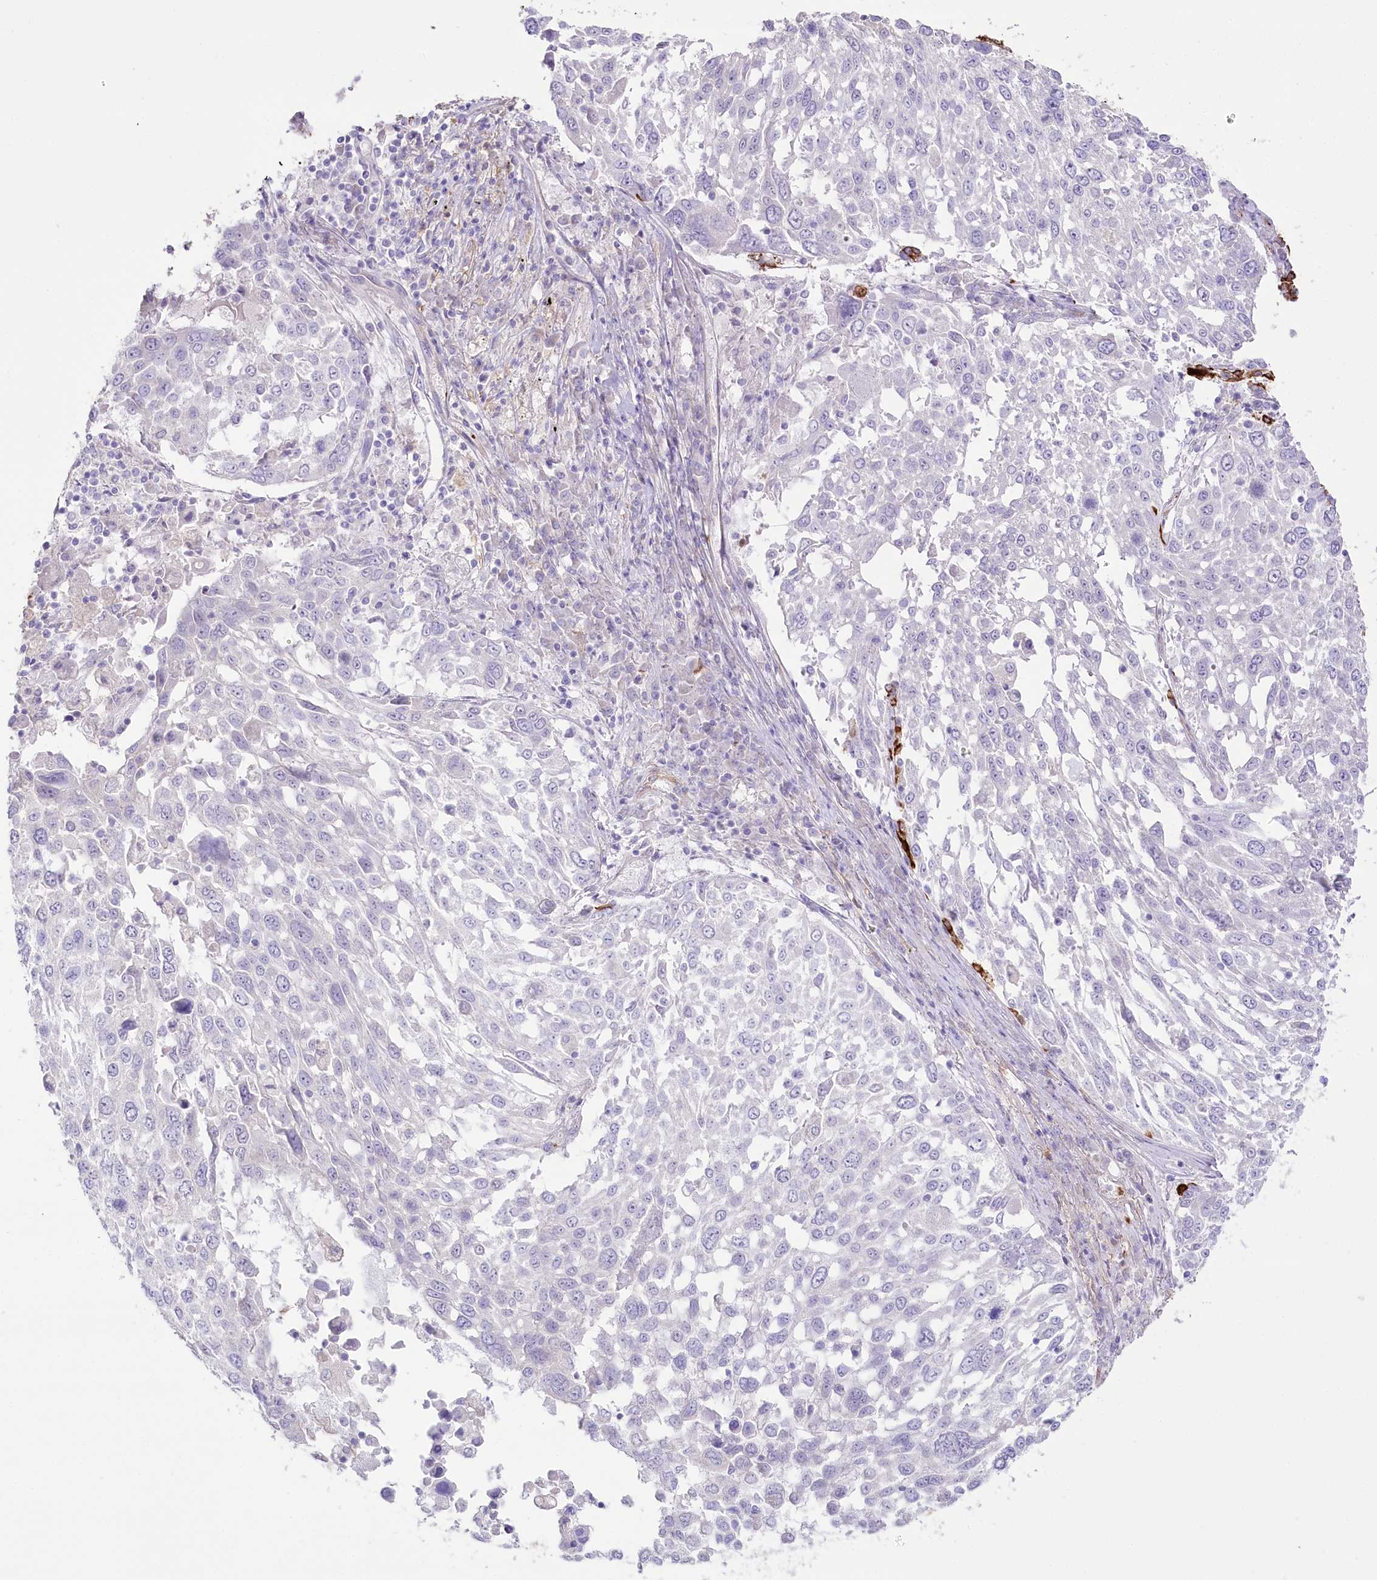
{"staining": {"intensity": "negative", "quantity": "none", "location": "none"}, "tissue": "lung cancer", "cell_type": "Tumor cells", "image_type": "cancer", "snomed": [{"axis": "morphology", "description": "Squamous cell carcinoma, NOS"}, {"axis": "topography", "description": "Lung"}], "caption": "Immunohistochemistry image of squamous cell carcinoma (lung) stained for a protein (brown), which reveals no staining in tumor cells. (Brightfield microscopy of DAB immunohistochemistry (IHC) at high magnification).", "gene": "SLC39A10", "patient": {"sex": "male", "age": 65}}